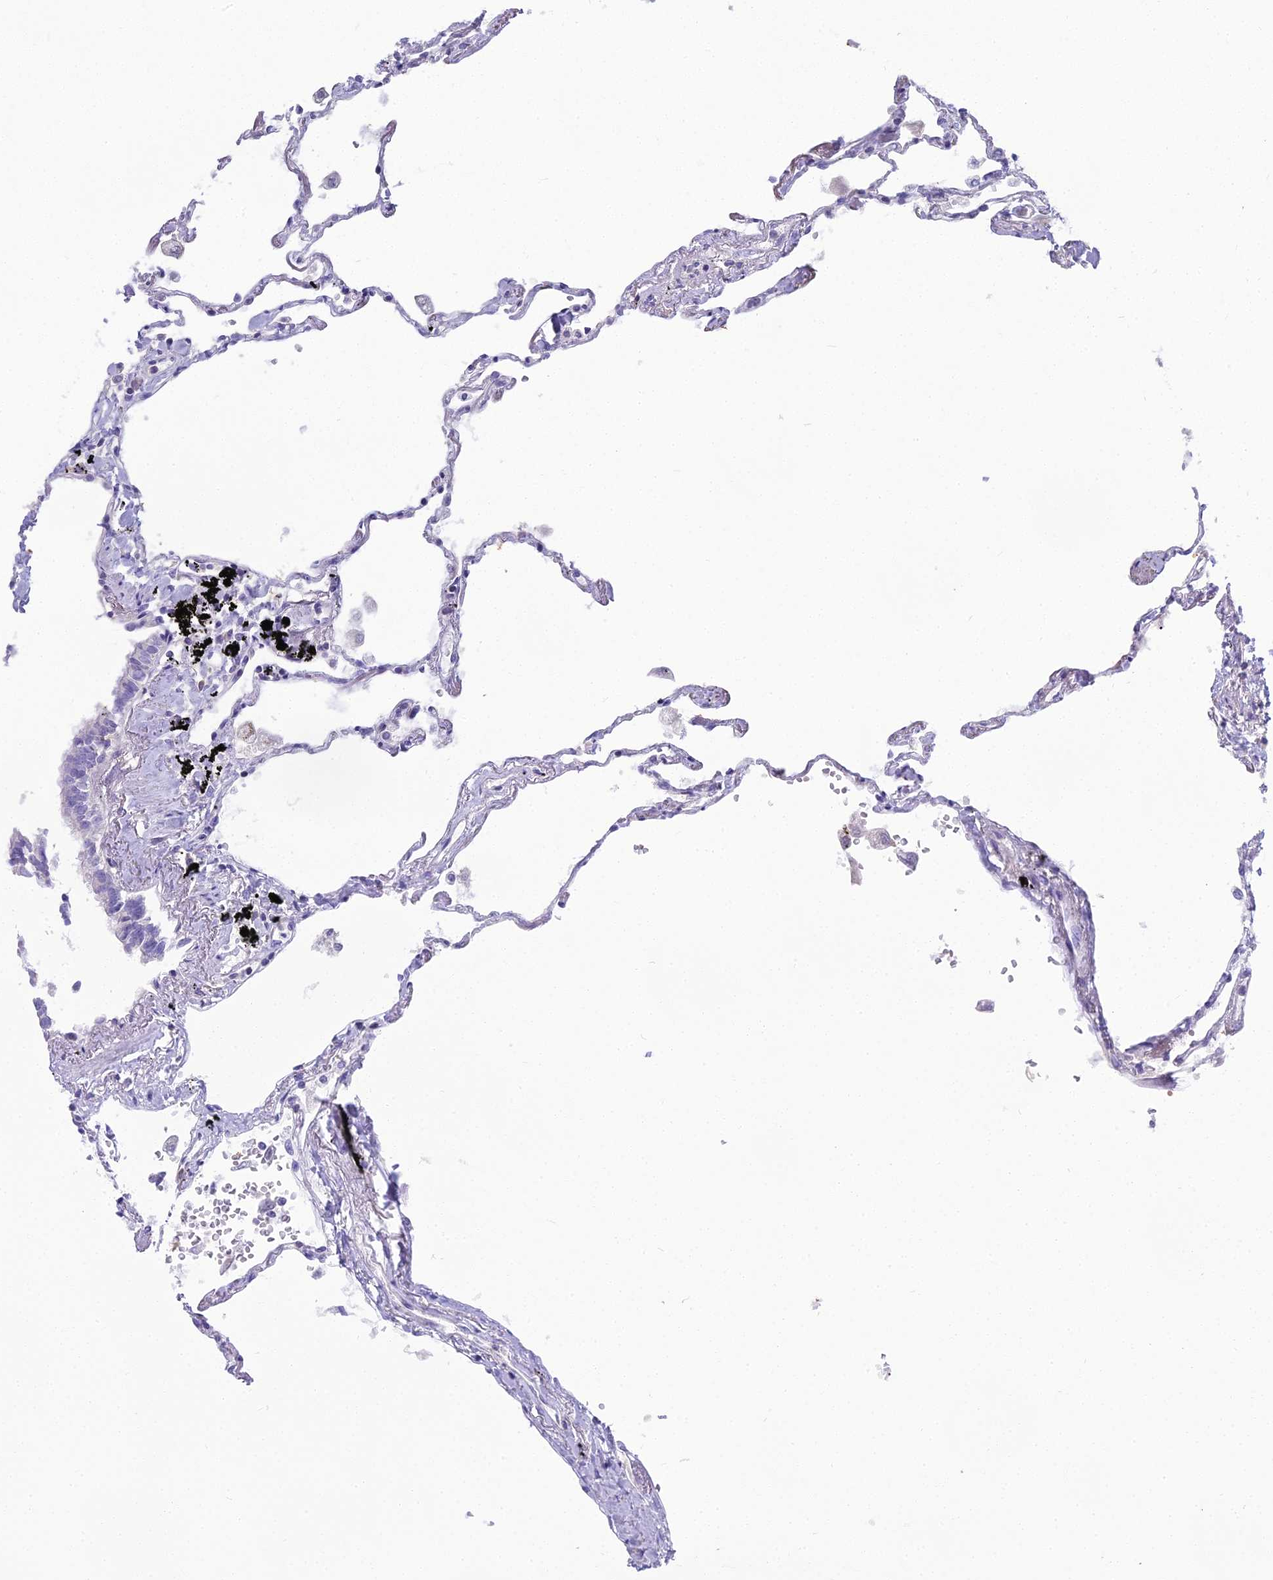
{"staining": {"intensity": "negative", "quantity": "none", "location": "none"}, "tissue": "lung", "cell_type": "Alveolar cells", "image_type": "normal", "snomed": [{"axis": "morphology", "description": "Normal tissue, NOS"}, {"axis": "topography", "description": "Lung"}], "caption": "A histopathology image of lung stained for a protein reveals no brown staining in alveolar cells. The staining is performed using DAB (3,3'-diaminobenzidine) brown chromogen with nuclei counter-stained in using hematoxylin.", "gene": "BLNK", "patient": {"sex": "female", "age": 67}}